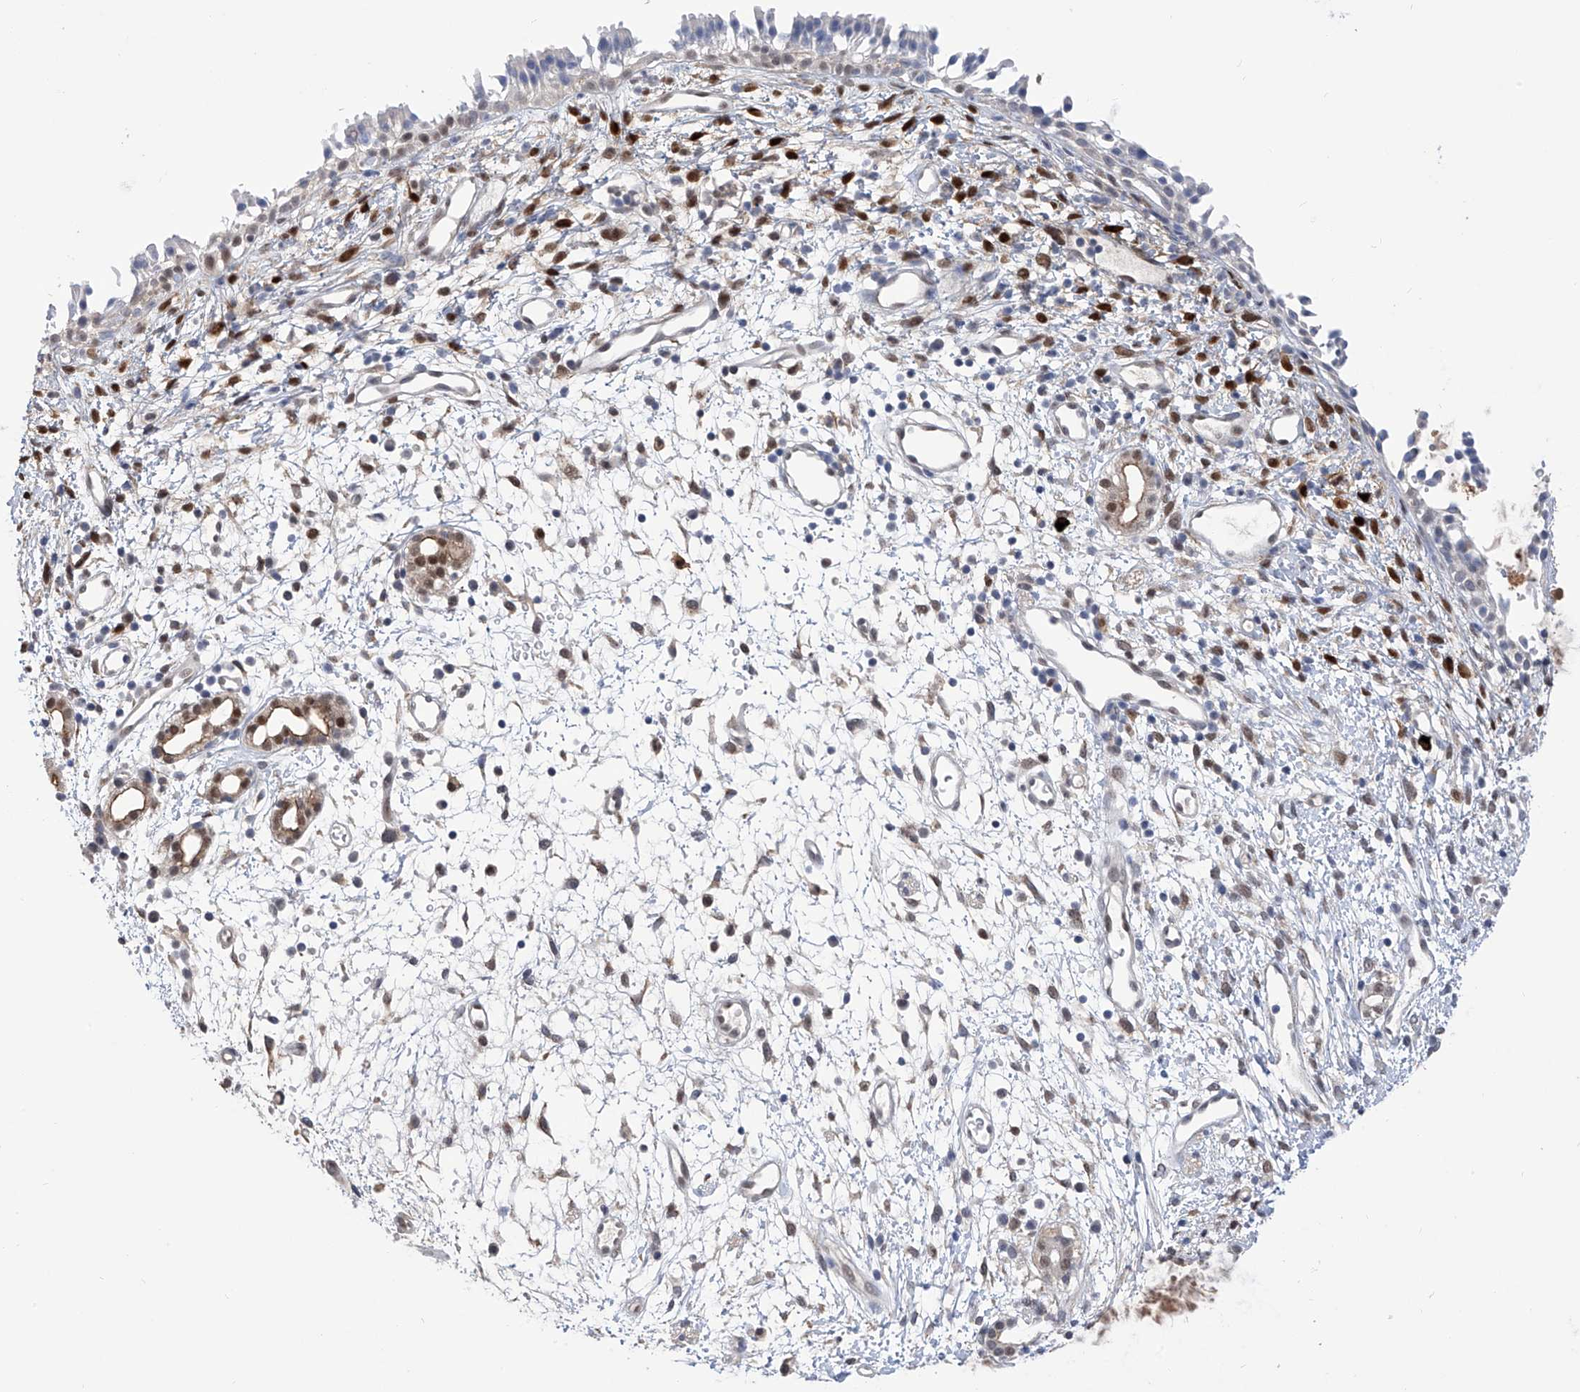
{"staining": {"intensity": "moderate", "quantity": "25%-75%", "location": "nuclear"}, "tissue": "nasopharynx", "cell_type": "Respiratory epithelial cells", "image_type": "normal", "snomed": [{"axis": "morphology", "description": "Normal tissue, NOS"}, {"axis": "topography", "description": "Nasopharynx"}], "caption": "Protein expression by immunohistochemistry displays moderate nuclear positivity in about 25%-75% of respiratory epithelial cells in benign nasopharynx.", "gene": "PHF20", "patient": {"sex": "male", "age": 22}}